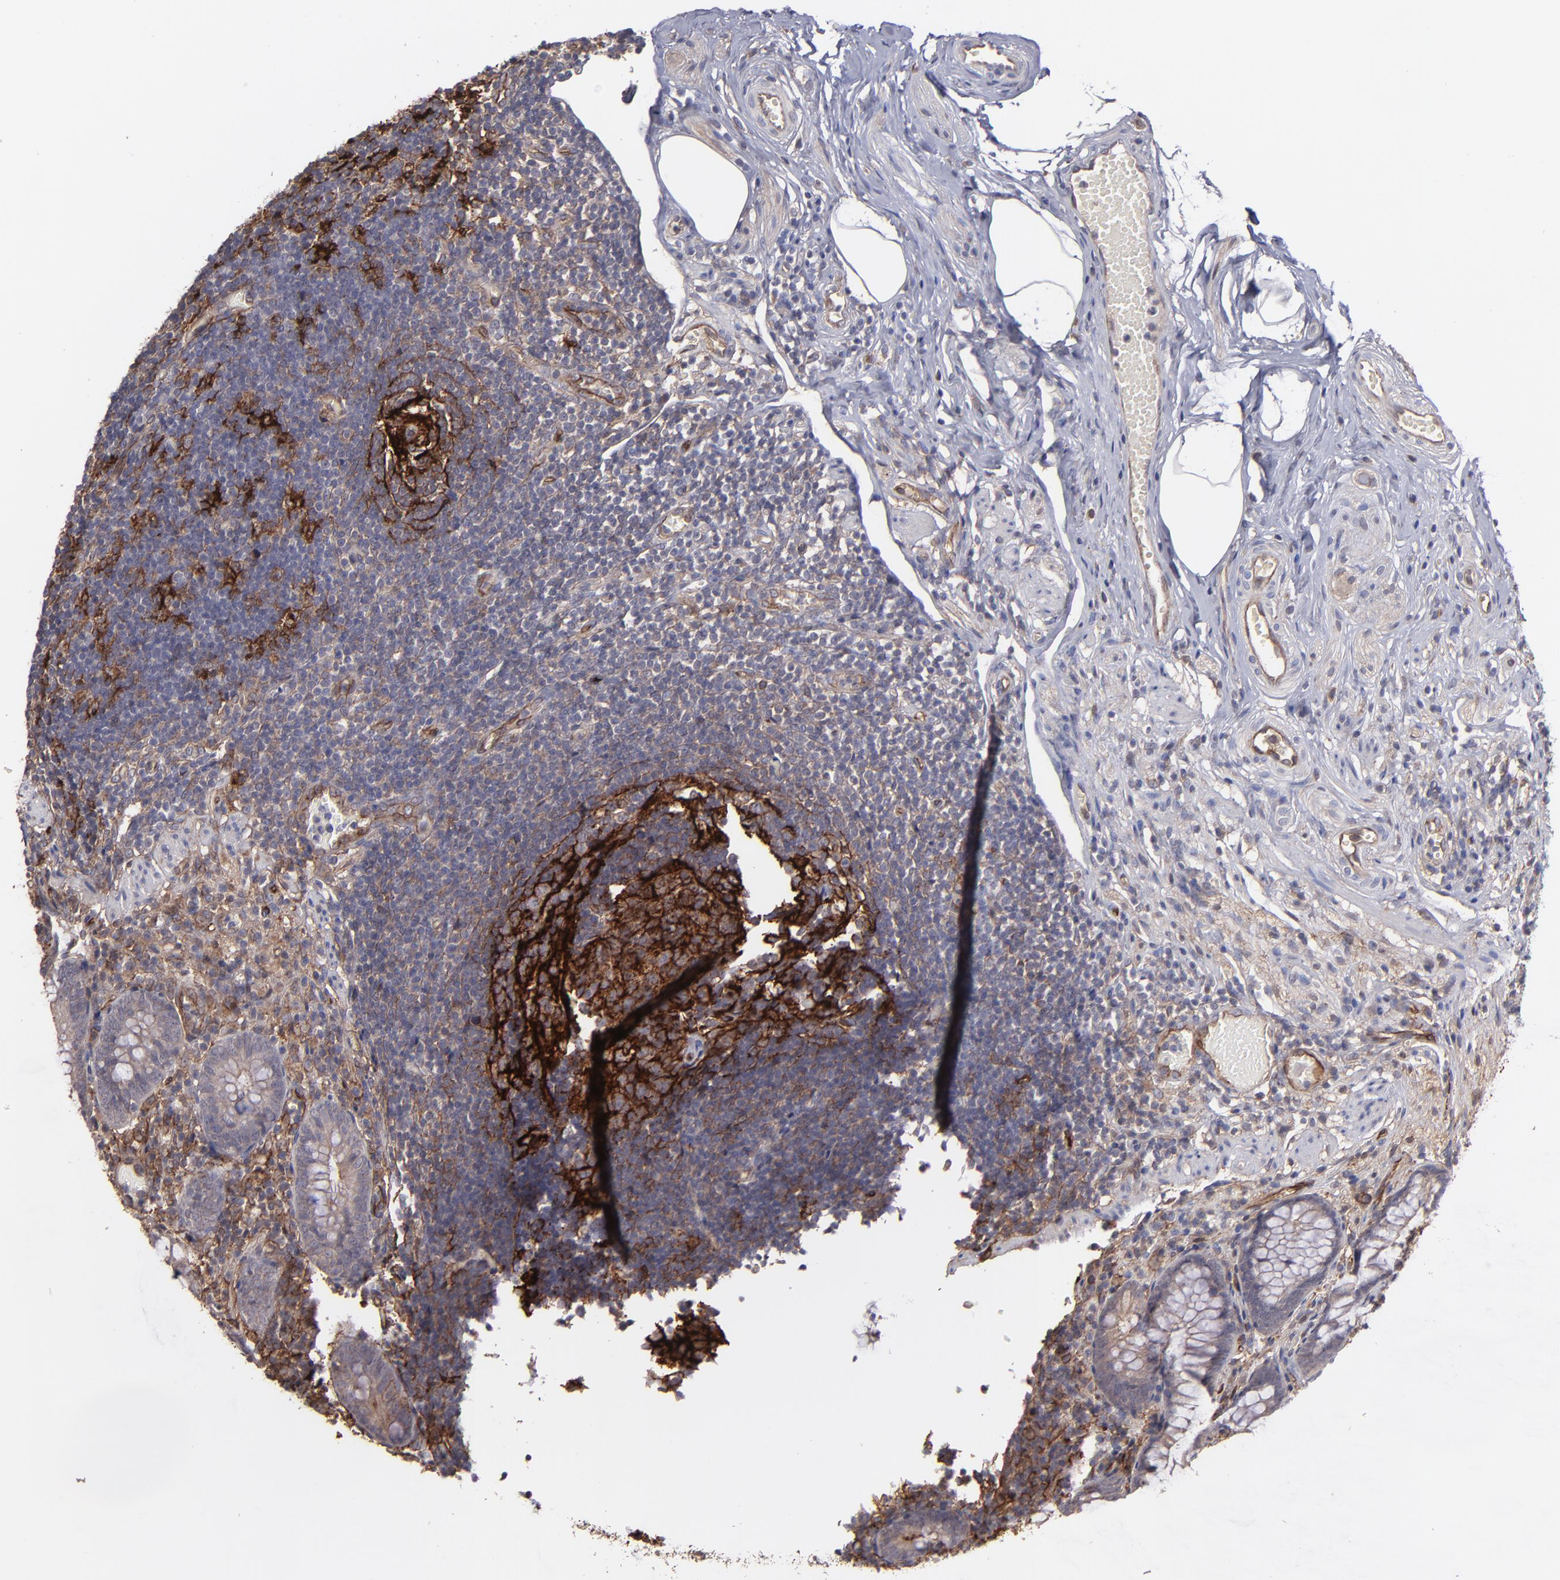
{"staining": {"intensity": "weak", "quantity": "25%-75%", "location": "cytoplasmic/membranous"}, "tissue": "appendix", "cell_type": "Glandular cells", "image_type": "normal", "snomed": [{"axis": "morphology", "description": "Normal tissue, NOS"}, {"axis": "topography", "description": "Appendix"}], "caption": "DAB (3,3'-diaminobenzidine) immunohistochemical staining of unremarkable appendix reveals weak cytoplasmic/membranous protein positivity in approximately 25%-75% of glandular cells.", "gene": "ICAM1", "patient": {"sex": "male", "age": 38}}